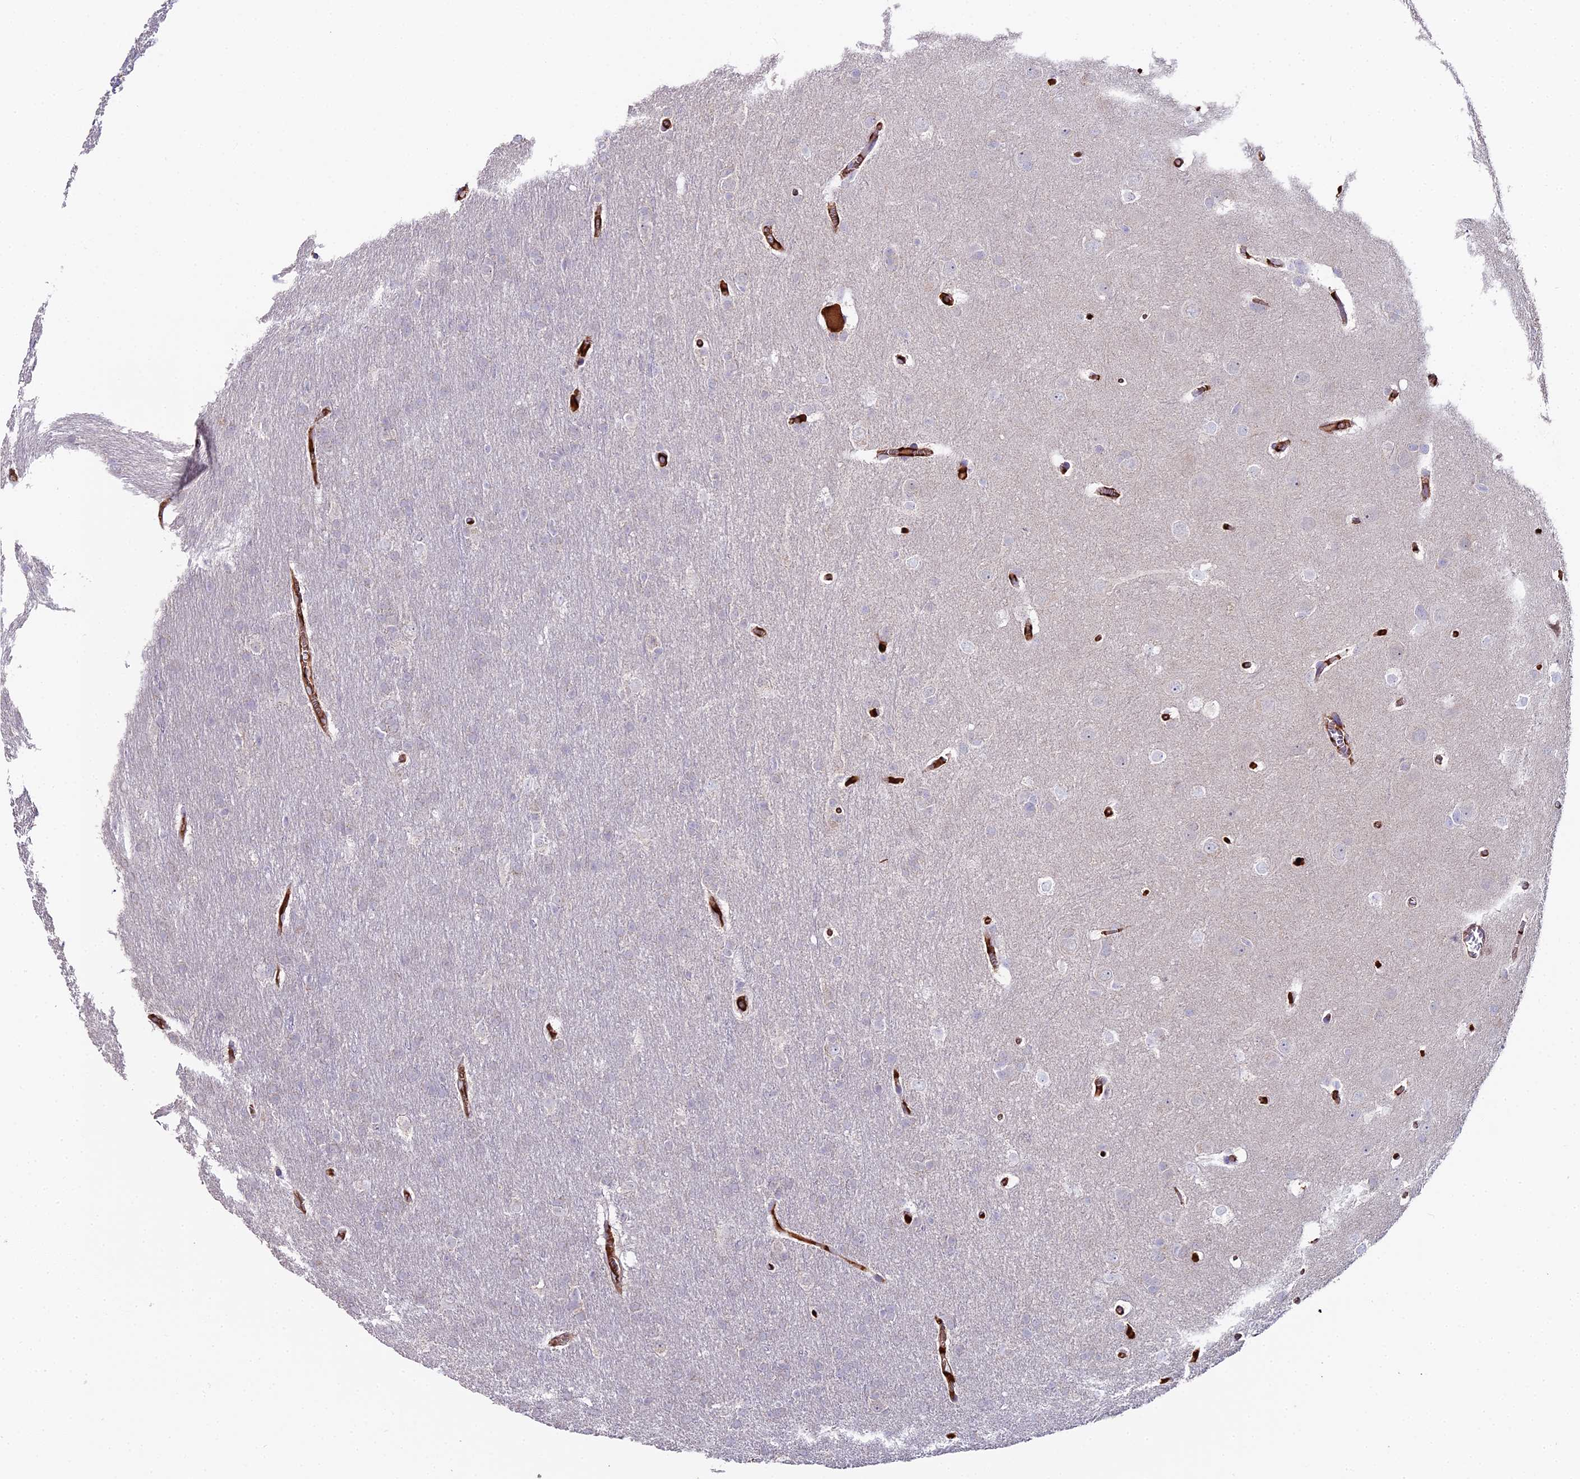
{"staining": {"intensity": "negative", "quantity": "none", "location": "none"}, "tissue": "glioma", "cell_type": "Tumor cells", "image_type": "cancer", "snomed": [{"axis": "morphology", "description": "Glioma, malignant, Low grade"}, {"axis": "topography", "description": "Brain"}], "caption": "Micrograph shows no significant protein positivity in tumor cells of low-grade glioma (malignant). (IHC, brightfield microscopy, high magnification).", "gene": "BEX4", "patient": {"sex": "female", "age": 32}}